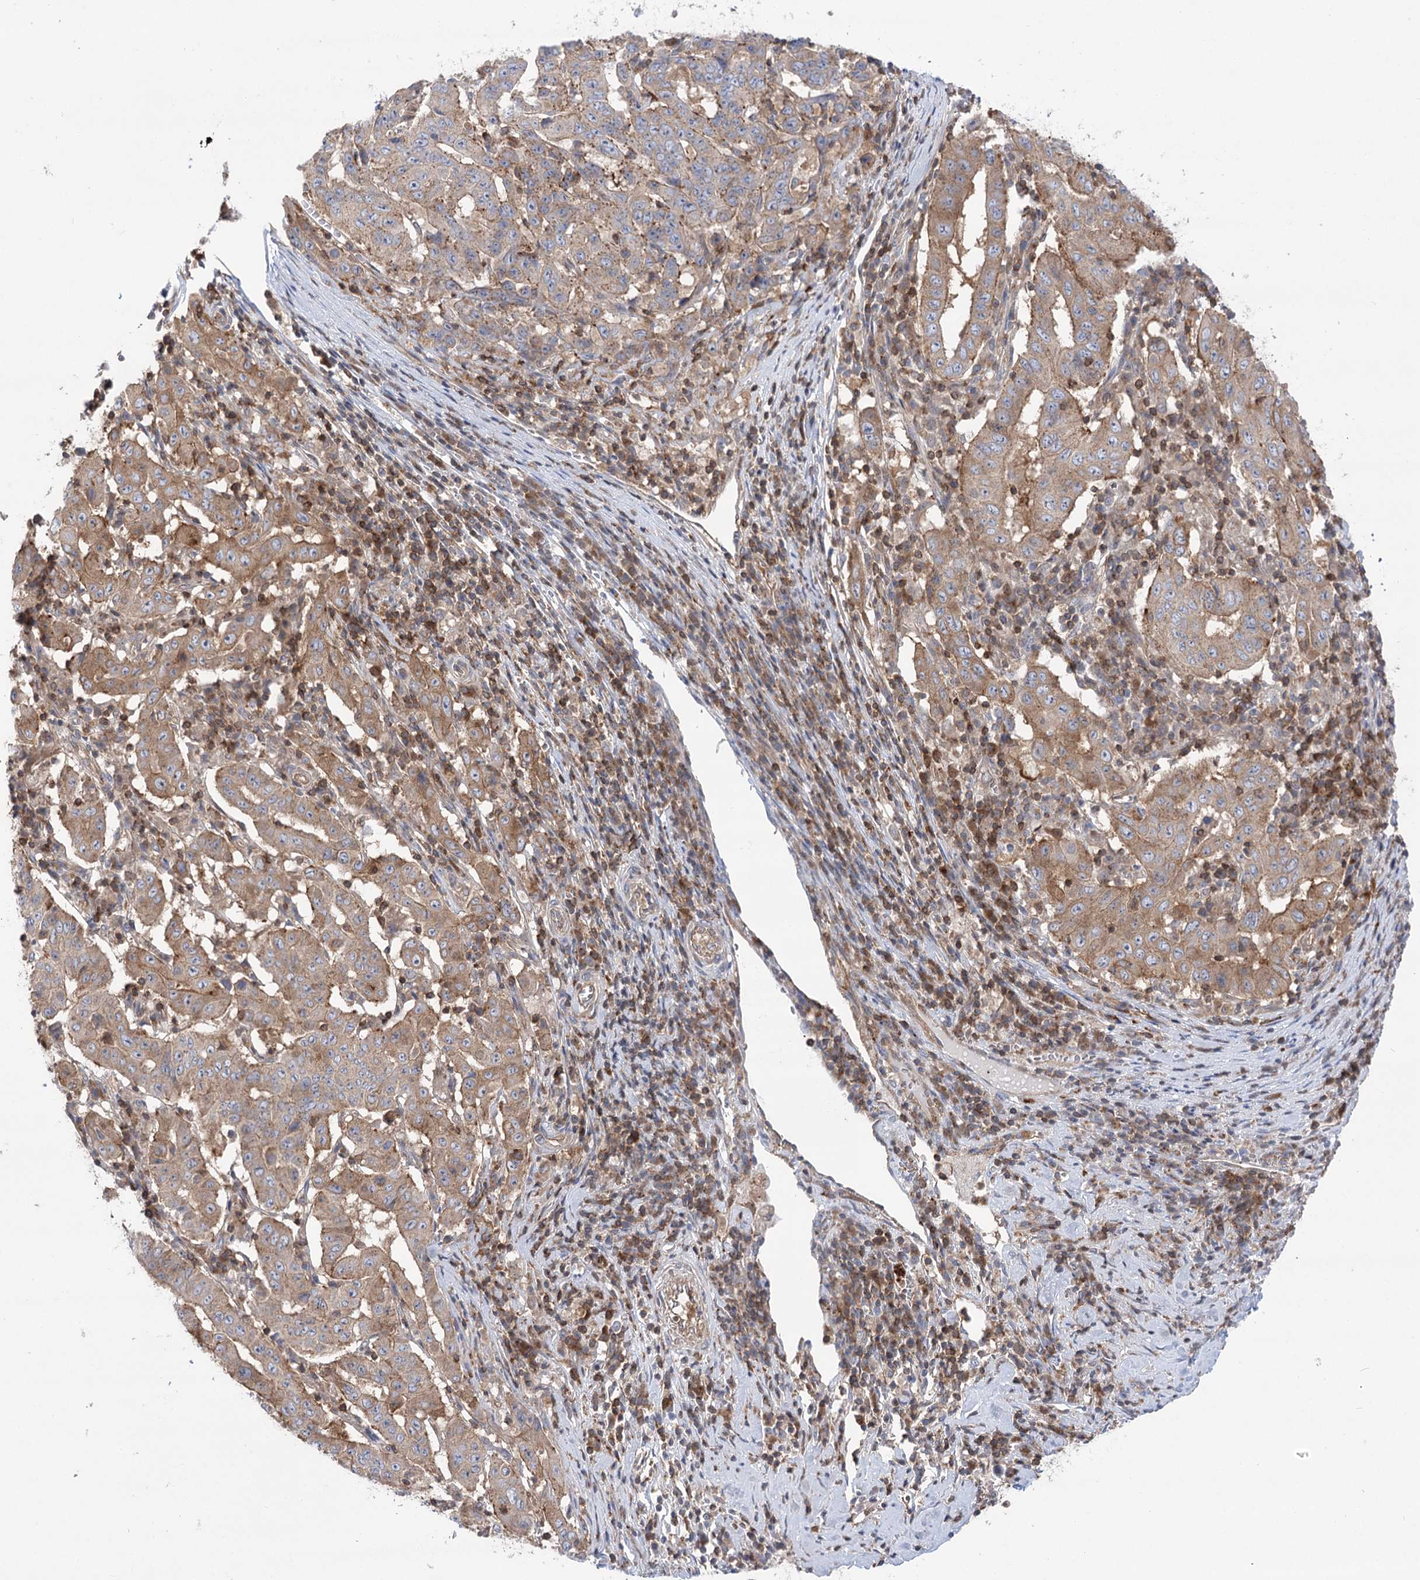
{"staining": {"intensity": "moderate", "quantity": "25%-75%", "location": "cytoplasmic/membranous"}, "tissue": "pancreatic cancer", "cell_type": "Tumor cells", "image_type": "cancer", "snomed": [{"axis": "morphology", "description": "Adenocarcinoma, NOS"}, {"axis": "topography", "description": "Pancreas"}], "caption": "A high-resolution histopathology image shows immunohistochemistry (IHC) staining of pancreatic cancer, which displays moderate cytoplasmic/membranous staining in approximately 25%-75% of tumor cells.", "gene": "VPS37B", "patient": {"sex": "male", "age": 63}}